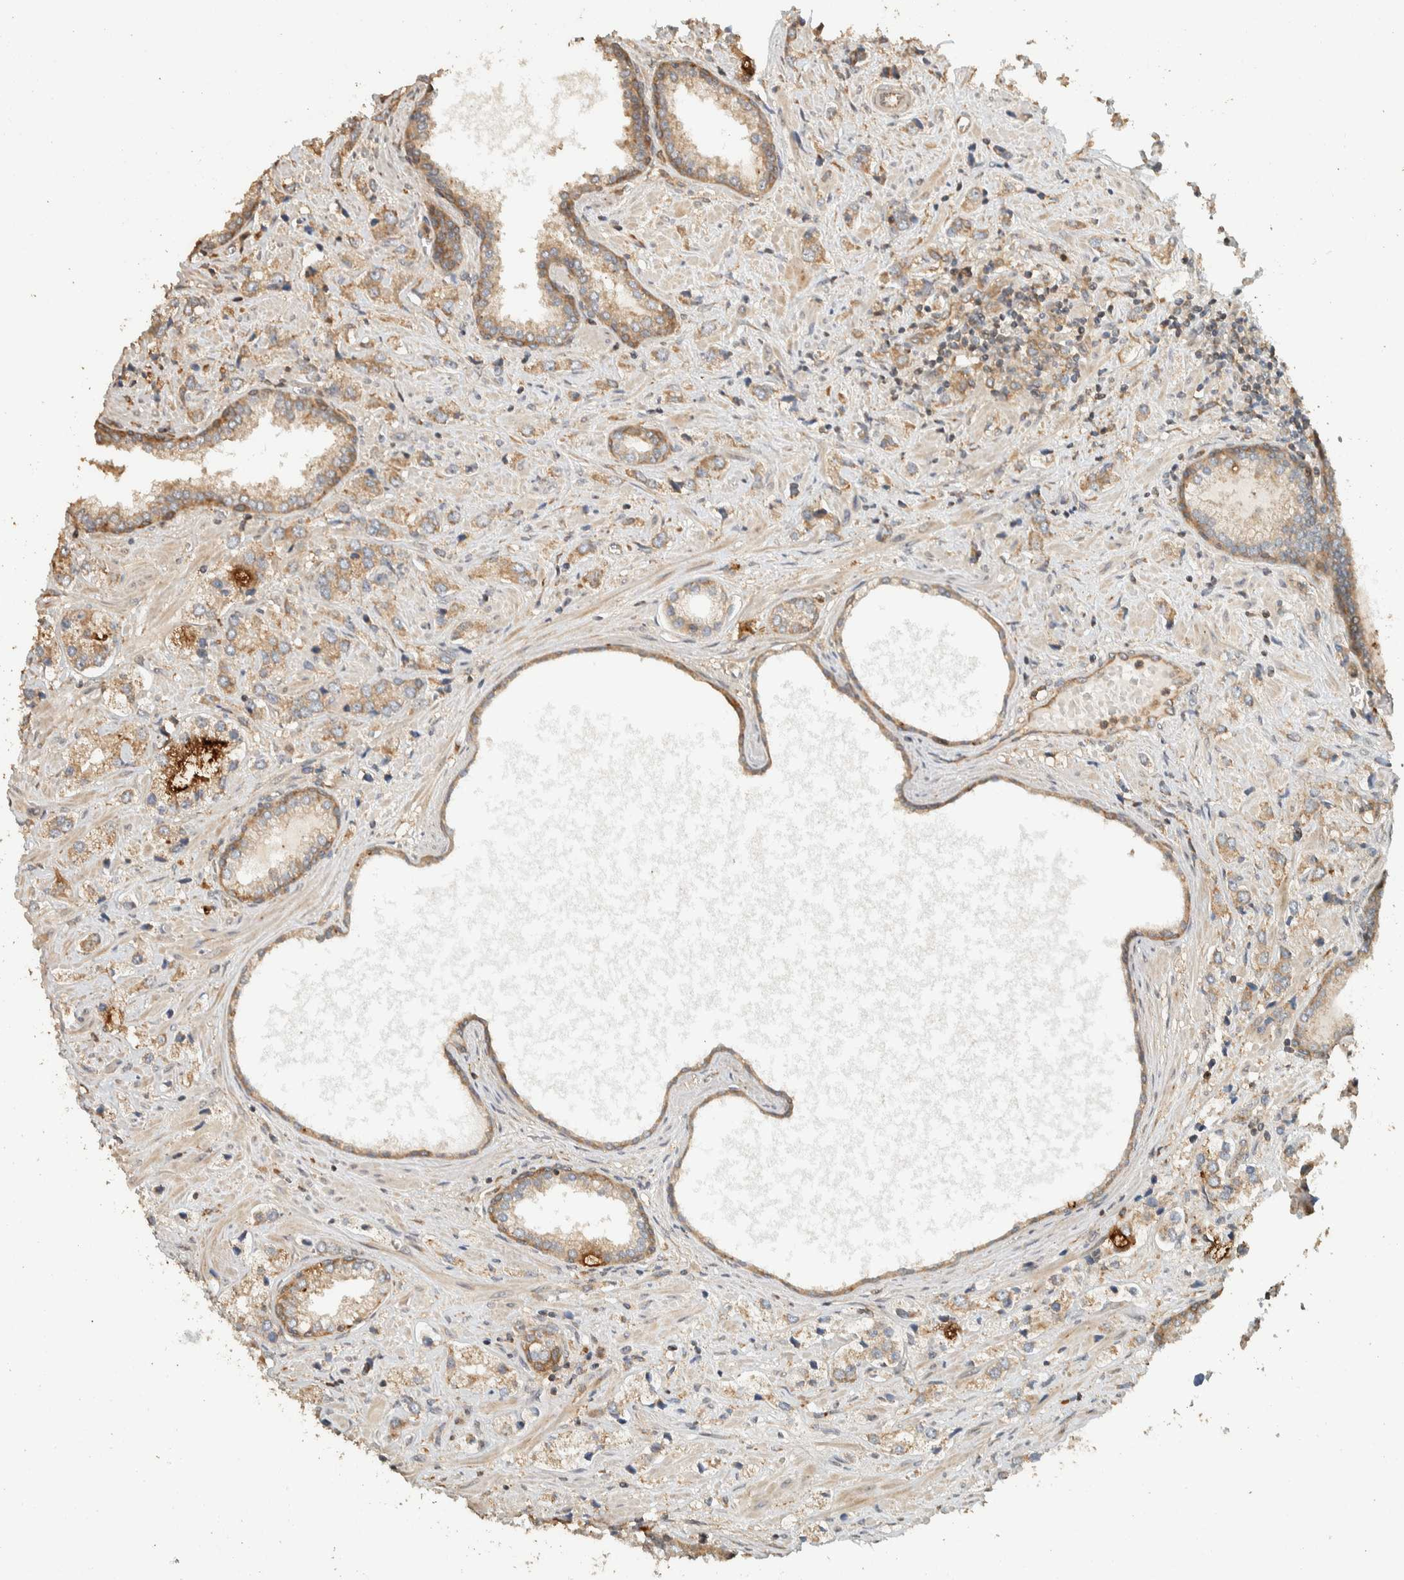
{"staining": {"intensity": "weak", "quantity": ">75%", "location": "cytoplasmic/membranous"}, "tissue": "prostate cancer", "cell_type": "Tumor cells", "image_type": "cancer", "snomed": [{"axis": "morphology", "description": "Adenocarcinoma, High grade"}, {"axis": "topography", "description": "Prostate"}], "caption": "Weak cytoplasmic/membranous positivity is identified in about >75% of tumor cells in prostate cancer (high-grade adenocarcinoma). Nuclei are stained in blue.", "gene": "EXOC7", "patient": {"sex": "male", "age": 66}}